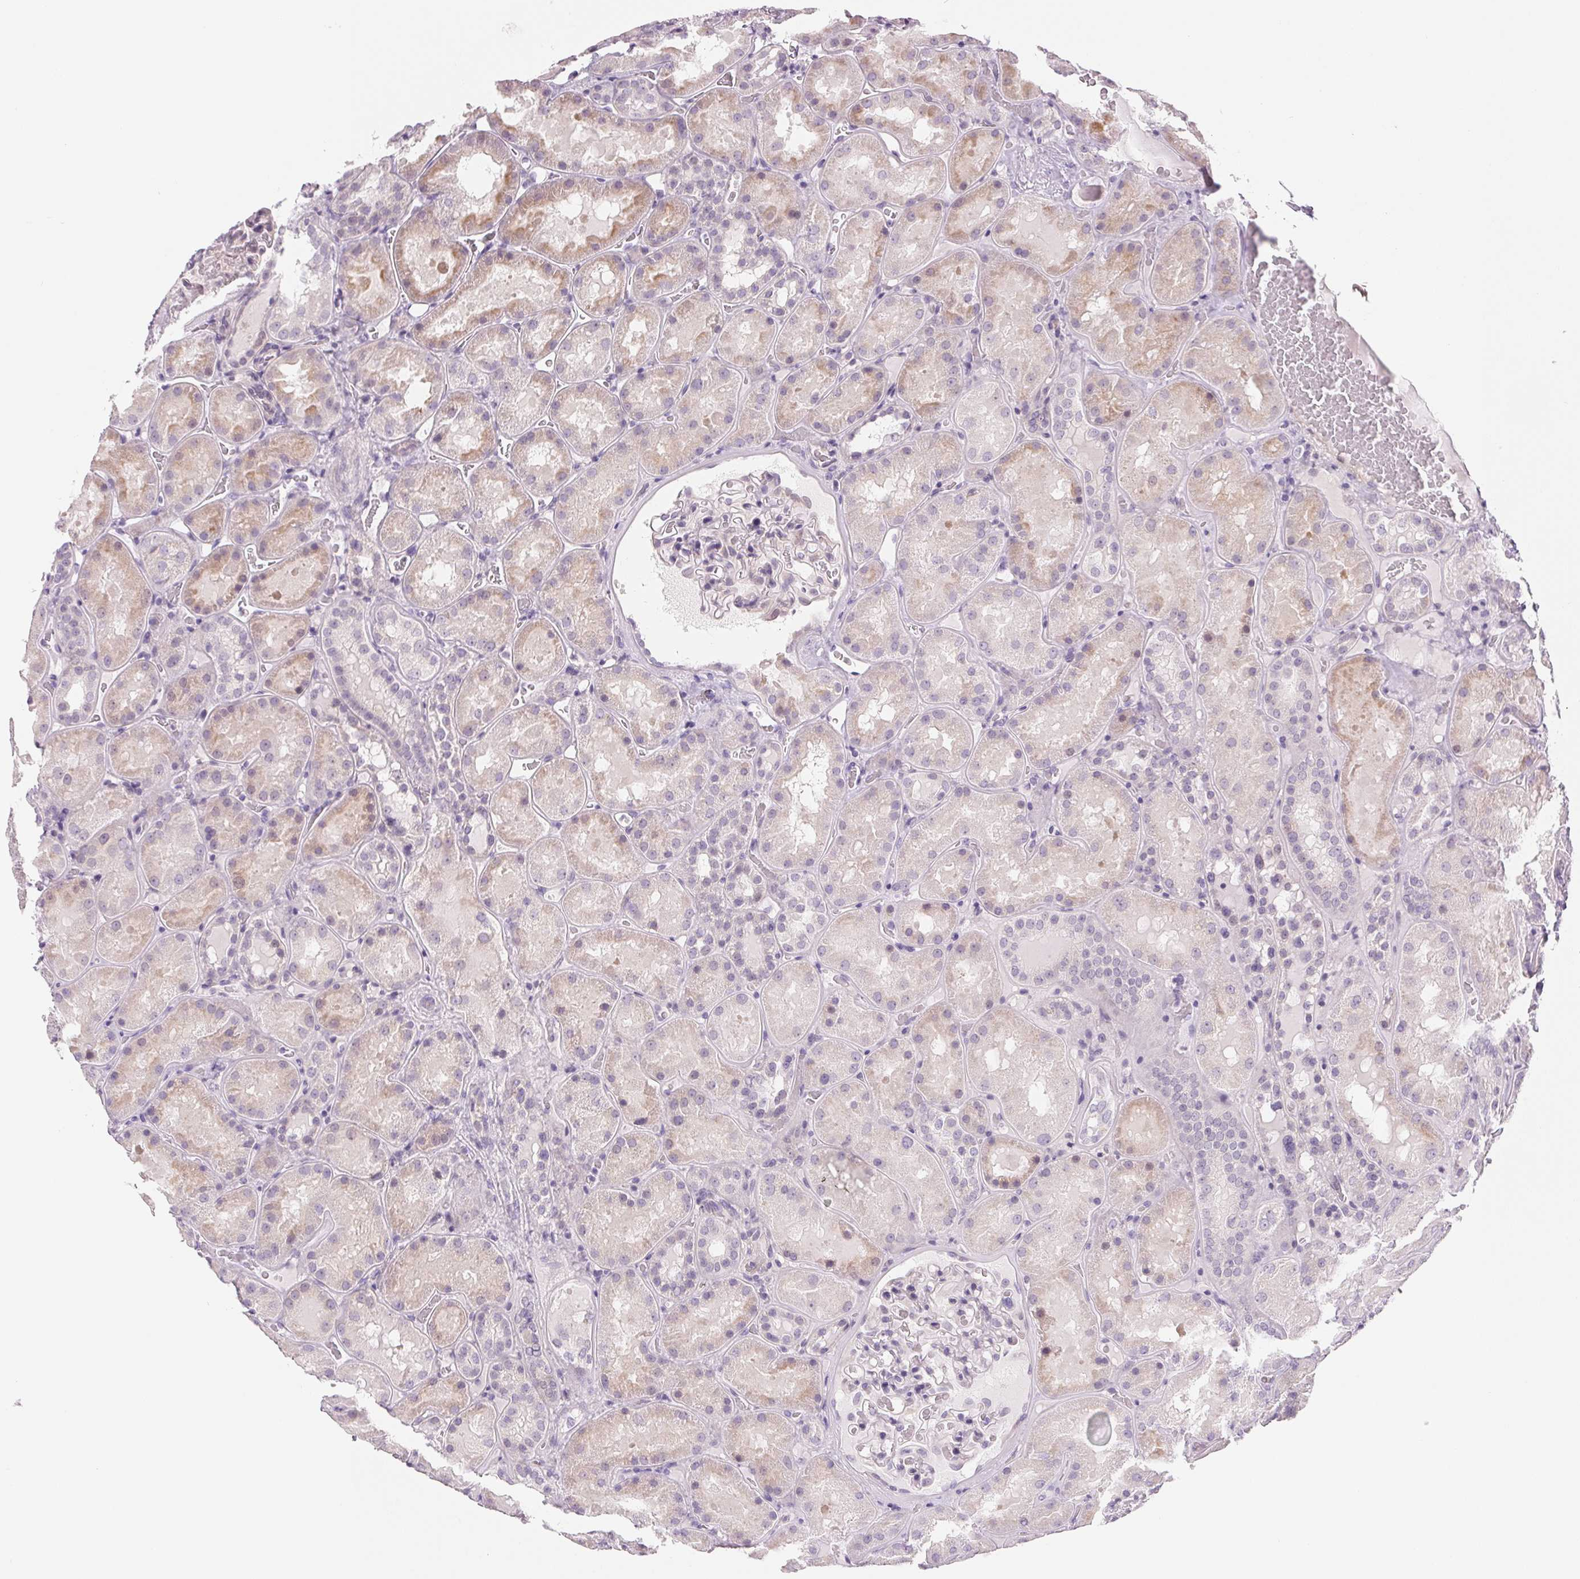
{"staining": {"intensity": "negative", "quantity": "none", "location": "none"}, "tissue": "kidney", "cell_type": "Cells in glomeruli", "image_type": "normal", "snomed": [{"axis": "morphology", "description": "Normal tissue, NOS"}, {"axis": "topography", "description": "Kidney"}], "caption": "Immunohistochemistry photomicrograph of normal kidney: kidney stained with DAB (3,3'-diaminobenzidine) exhibits no significant protein staining in cells in glomeruli.", "gene": "CCDC168", "patient": {"sex": "male", "age": 73}}